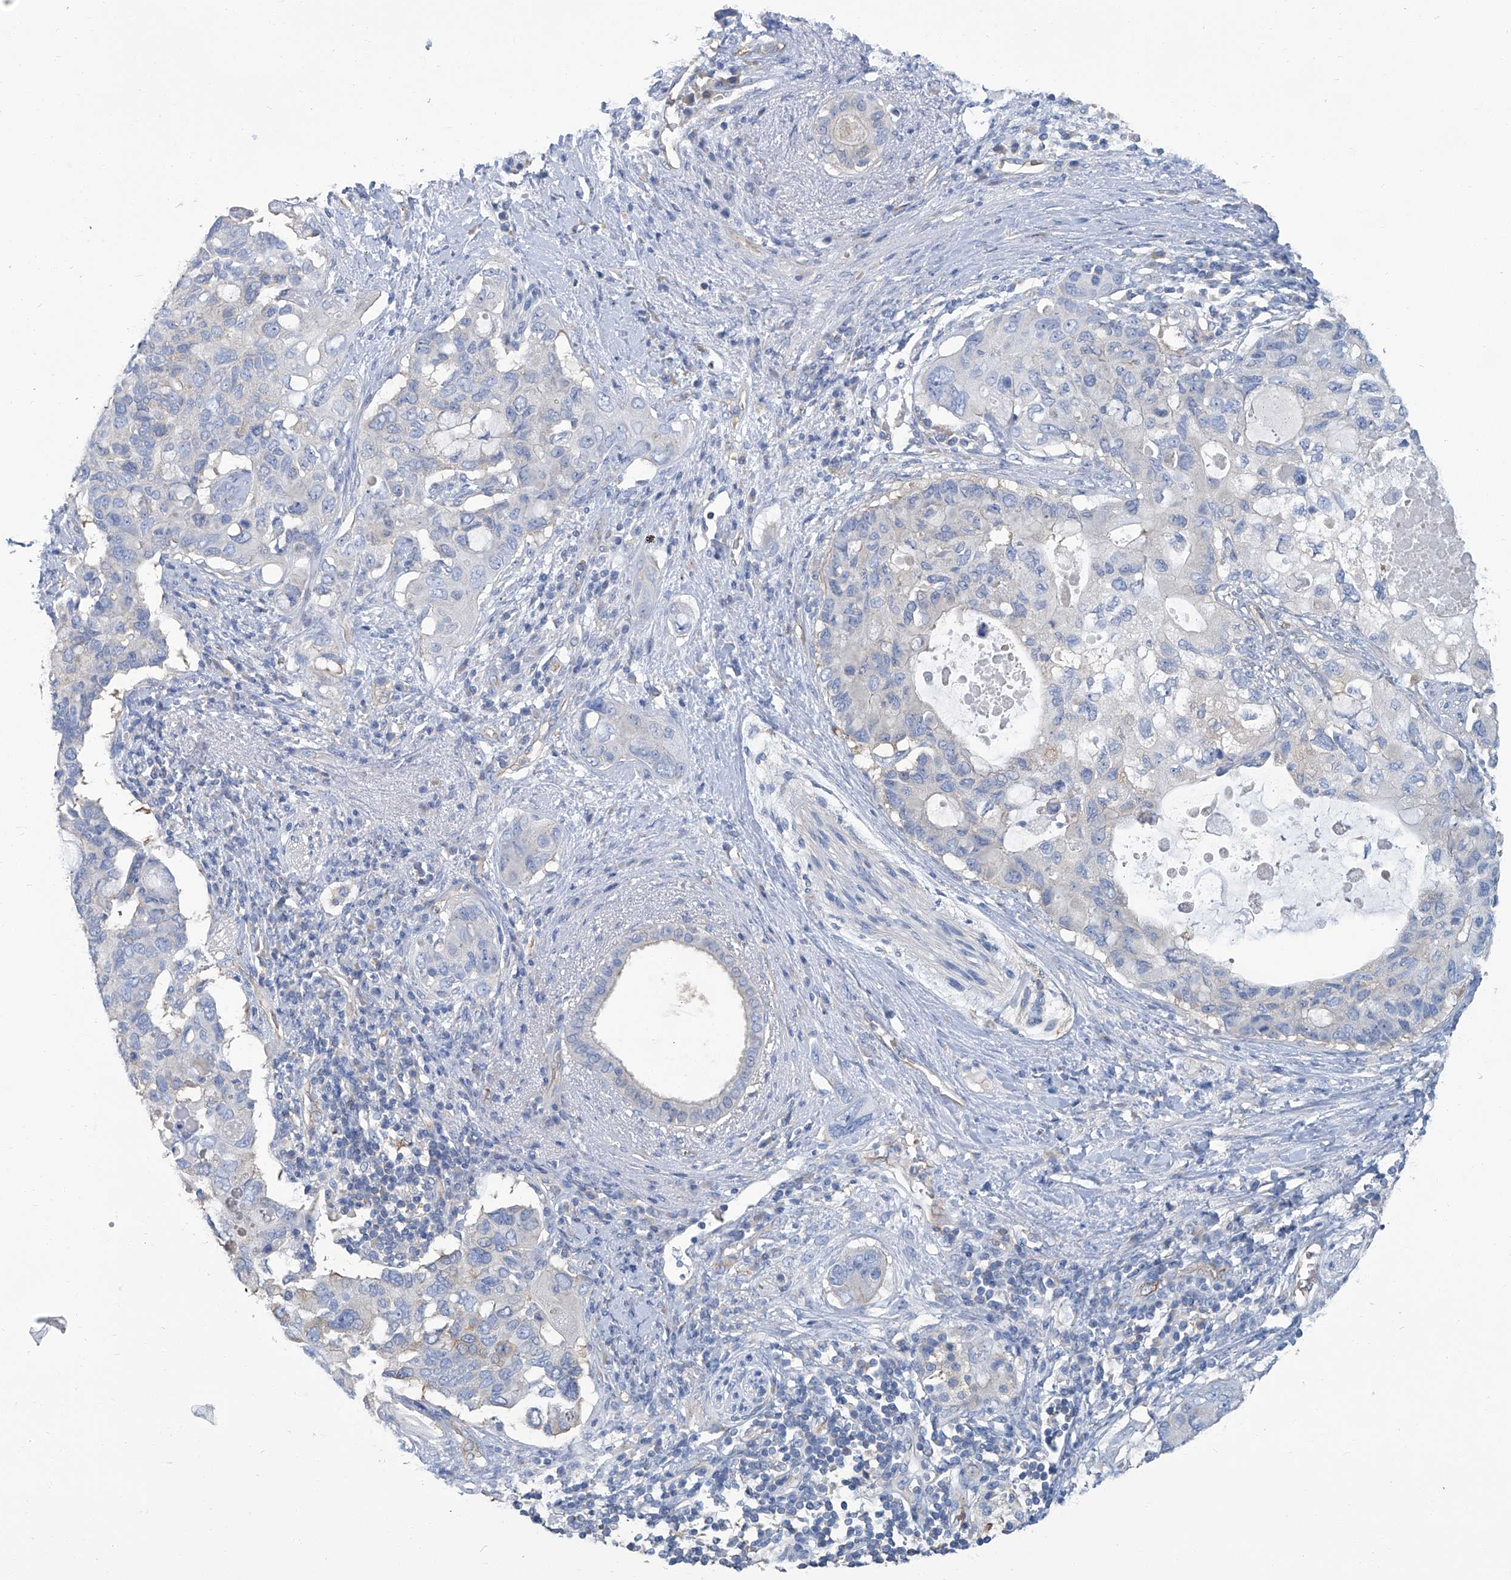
{"staining": {"intensity": "negative", "quantity": "none", "location": "none"}, "tissue": "pancreatic cancer", "cell_type": "Tumor cells", "image_type": "cancer", "snomed": [{"axis": "morphology", "description": "Adenocarcinoma, NOS"}, {"axis": "topography", "description": "Pancreas"}], "caption": "Immunohistochemical staining of pancreatic adenocarcinoma reveals no significant expression in tumor cells.", "gene": "PFKL", "patient": {"sex": "female", "age": 56}}